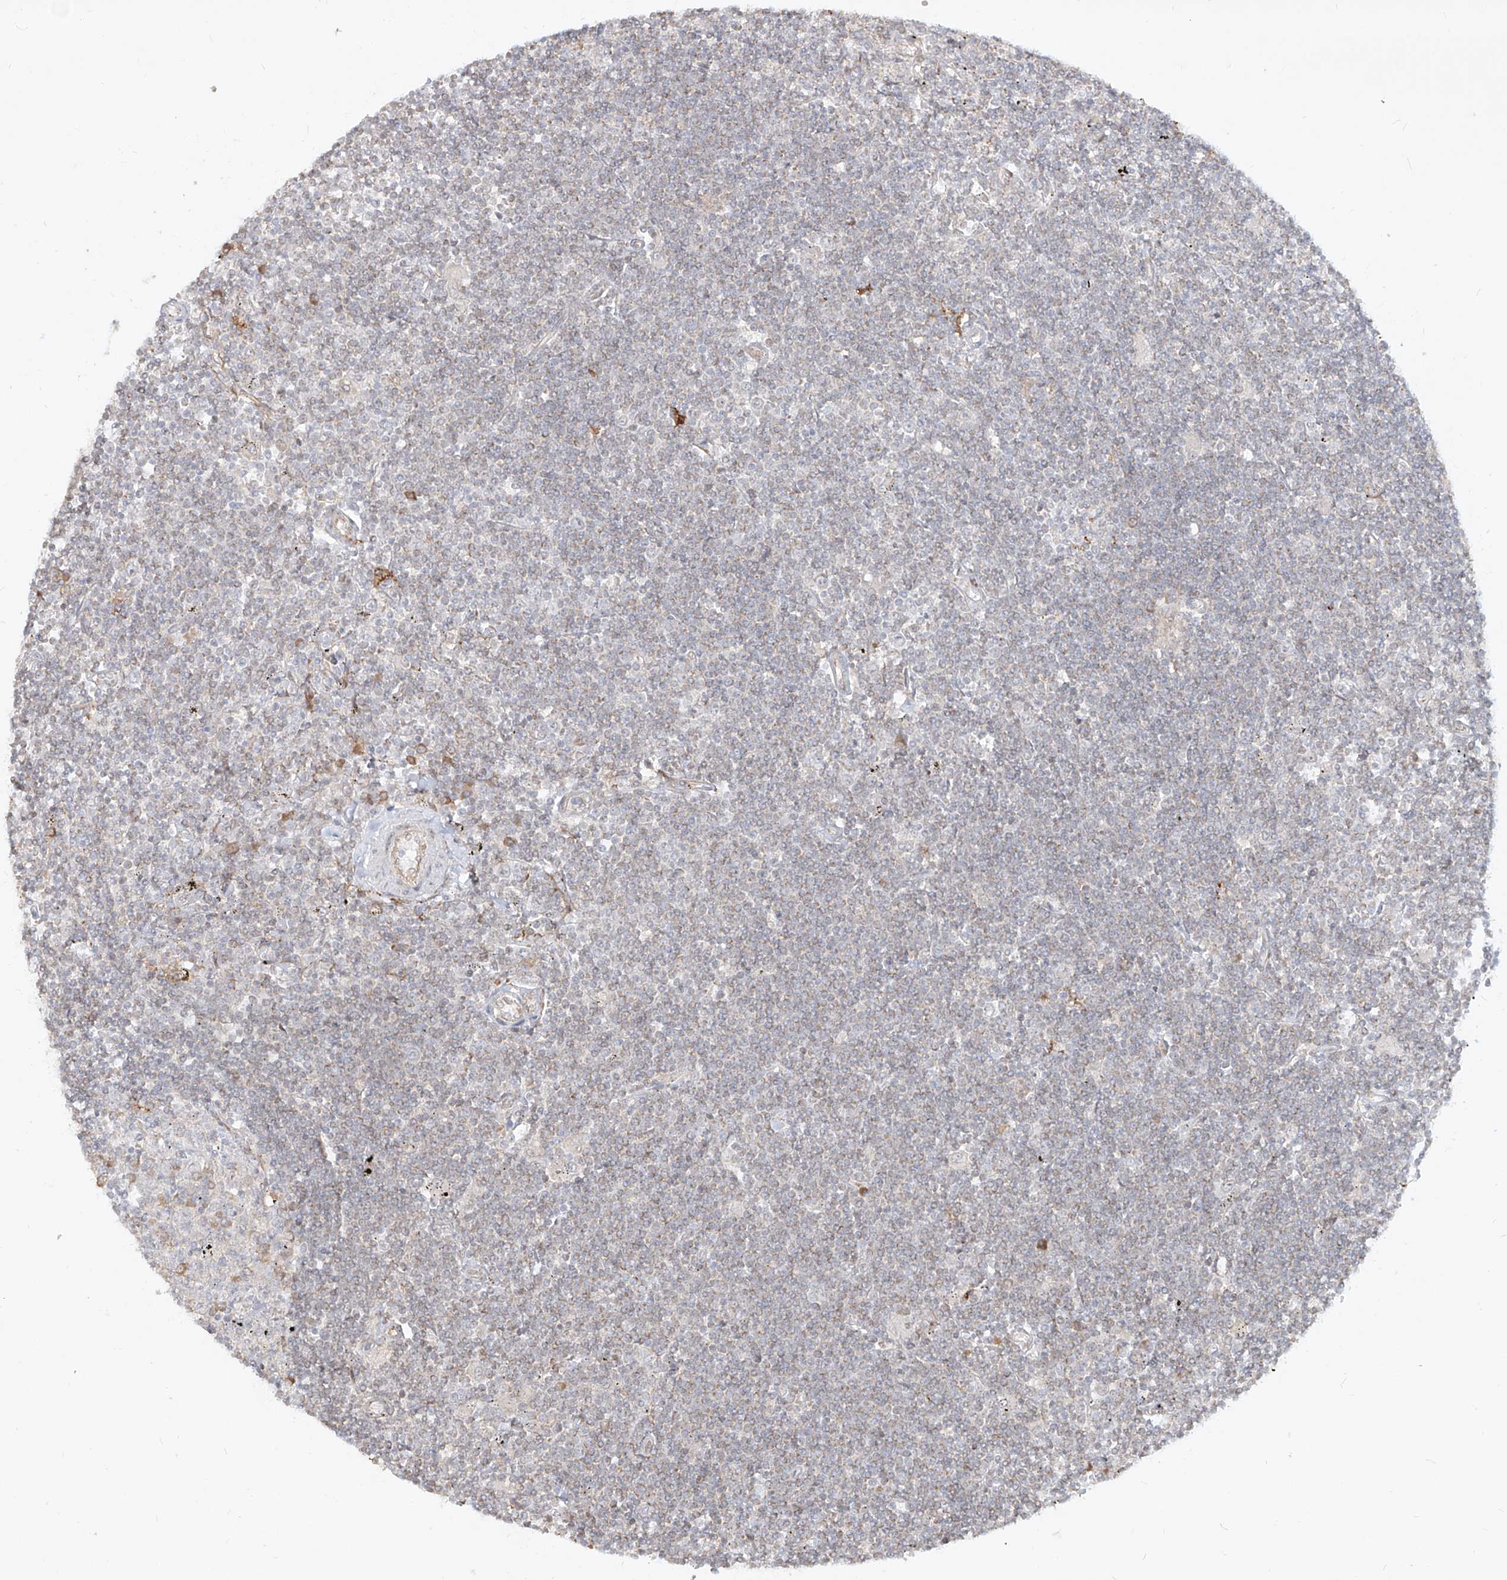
{"staining": {"intensity": "negative", "quantity": "none", "location": "none"}, "tissue": "lymphoma", "cell_type": "Tumor cells", "image_type": "cancer", "snomed": [{"axis": "morphology", "description": "Malignant lymphoma, non-Hodgkin's type, Low grade"}, {"axis": "topography", "description": "Spleen"}], "caption": "Protein analysis of malignant lymphoma, non-Hodgkin's type (low-grade) demonstrates no significant positivity in tumor cells.", "gene": "CD209", "patient": {"sex": "male", "age": 76}}